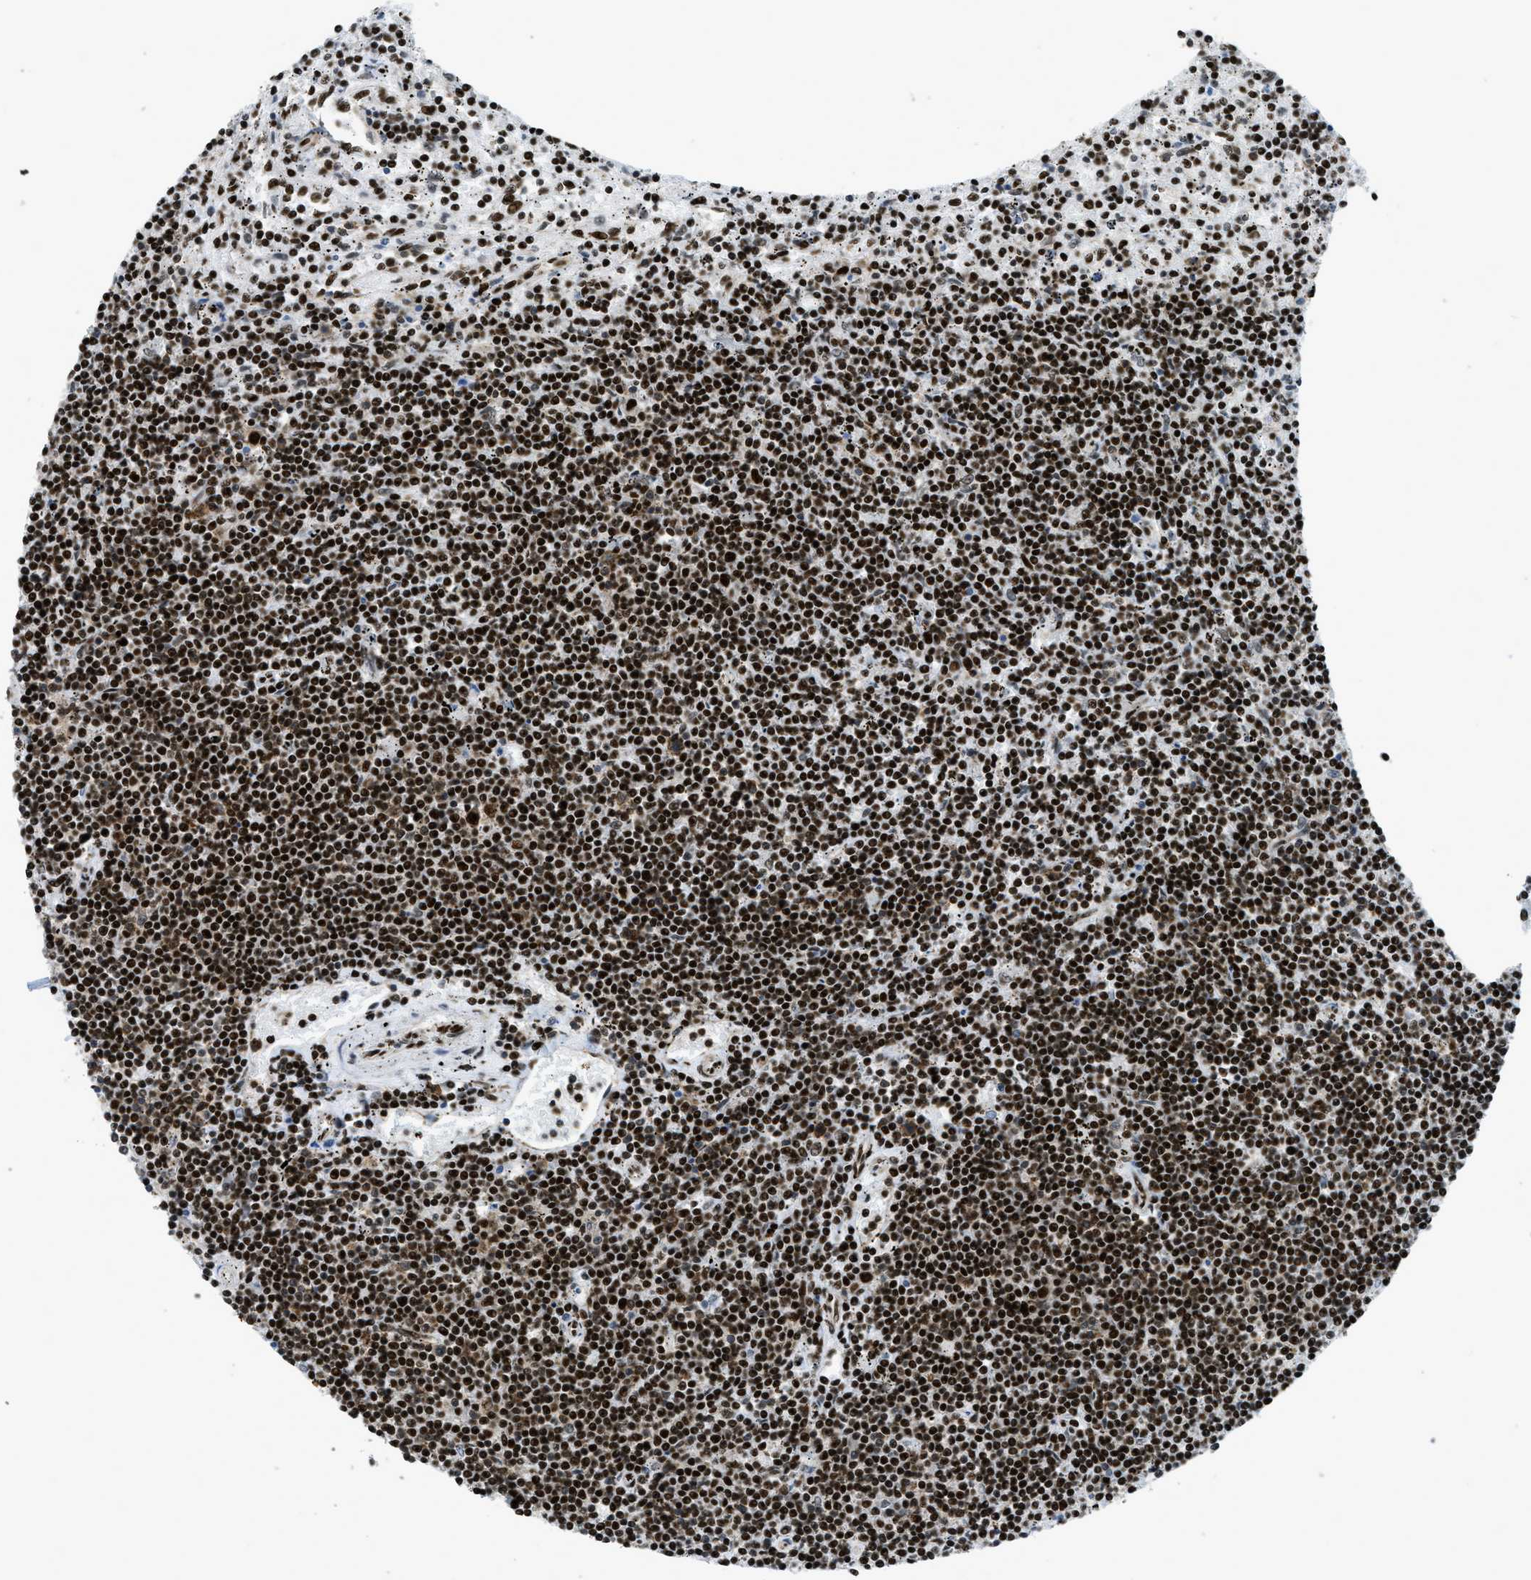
{"staining": {"intensity": "strong", "quantity": ">75%", "location": "nuclear"}, "tissue": "lymphoma", "cell_type": "Tumor cells", "image_type": "cancer", "snomed": [{"axis": "morphology", "description": "Malignant lymphoma, non-Hodgkin's type, Low grade"}, {"axis": "topography", "description": "Spleen"}], "caption": "DAB (3,3'-diaminobenzidine) immunohistochemical staining of human lymphoma exhibits strong nuclear protein staining in approximately >75% of tumor cells. (Brightfield microscopy of DAB IHC at high magnification).", "gene": "ZNF207", "patient": {"sex": "male", "age": 76}}